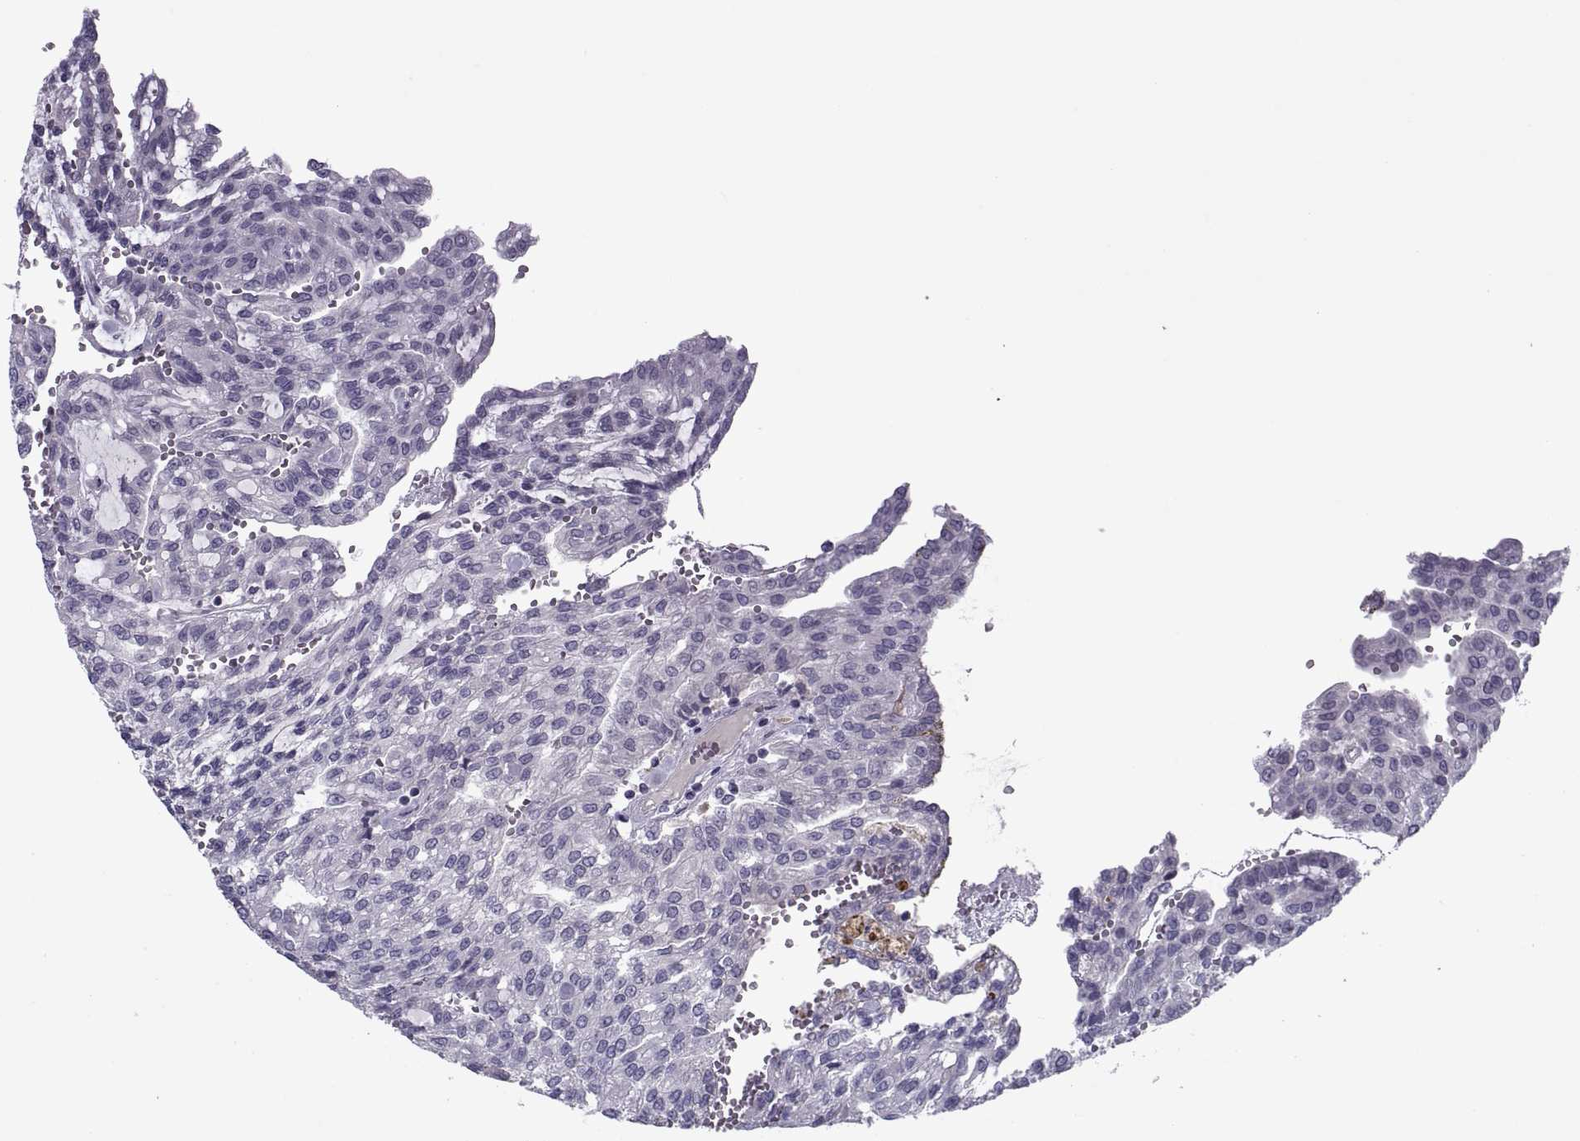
{"staining": {"intensity": "negative", "quantity": "none", "location": "none"}, "tissue": "renal cancer", "cell_type": "Tumor cells", "image_type": "cancer", "snomed": [{"axis": "morphology", "description": "Adenocarcinoma, NOS"}, {"axis": "topography", "description": "Kidney"}], "caption": "Human adenocarcinoma (renal) stained for a protein using immunohistochemistry displays no staining in tumor cells.", "gene": "ODF3", "patient": {"sex": "male", "age": 63}}